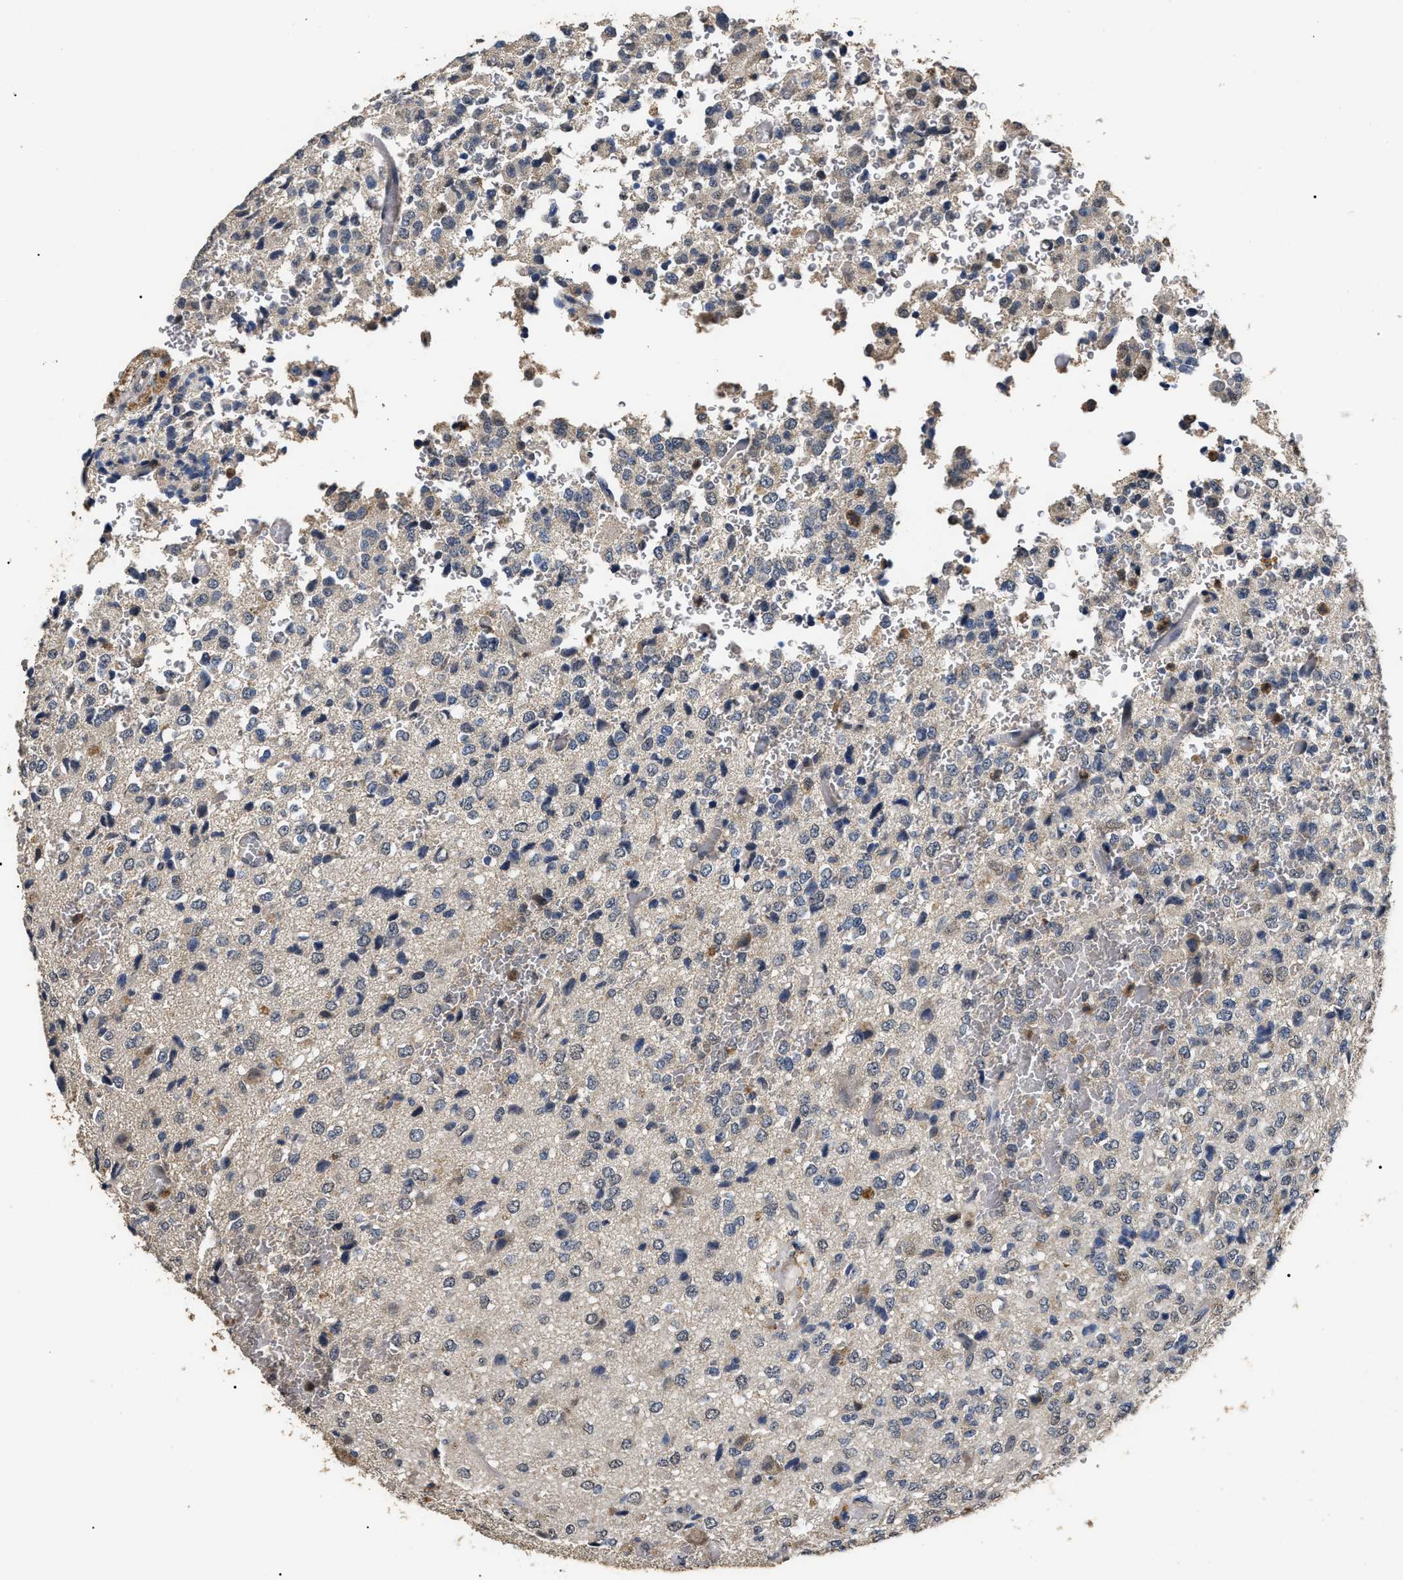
{"staining": {"intensity": "weak", "quantity": "<25%", "location": "cytoplasmic/membranous"}, "tissue": "glioma", "cell_type": "Tumor cells", "image_type": "cancer", "snomed": [{"axis": "morphology", "description": "Glioma, malignant, High grade"}, {"axis": "topography", "description": "pancreas cauda"}], "caption": "There is no significant expression in tumor cells of malignant high-grade glioma.", "gene": "PSMD8", "patient": {"sex": "male", "age": 60}}